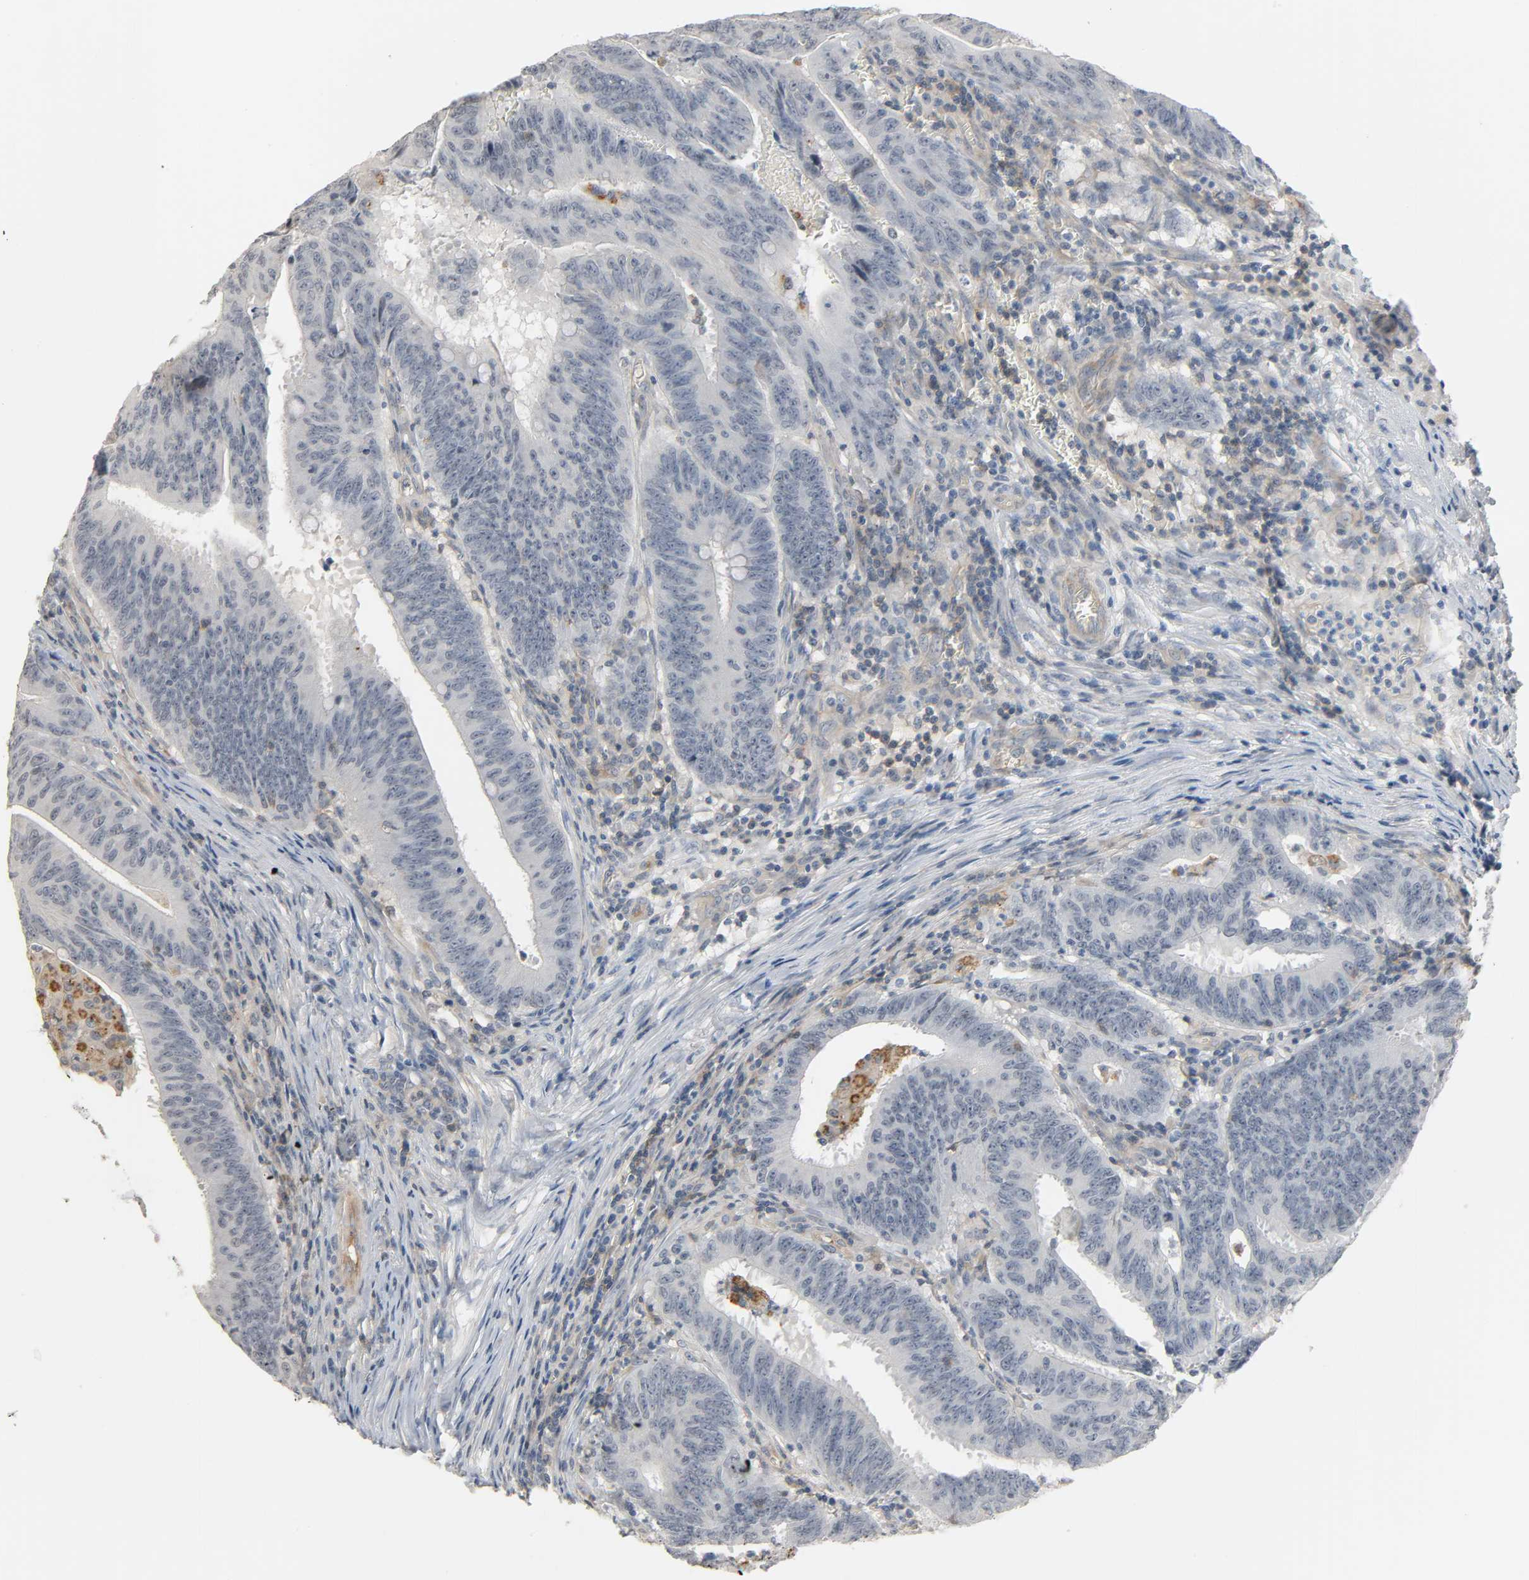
{"staining": {"intensity": "negative", "quantity": "none", "location": "none"}, "tissue": "colorectal cancer", "cell_type": "Tumor cells", "image_type": "cancer", "snomed": [{"axis": "morphology", "description": "Adenocarcinoma, NOS"}, {"axis": "topography", "description": "Colon"}], "caption": "This is an immunohistochemistry photomicrograph of colorectal adenocarcinoma. There is no expression in tumor cells.", "gene": "CD4", "patient": {"sex": "male", "age": 45}}